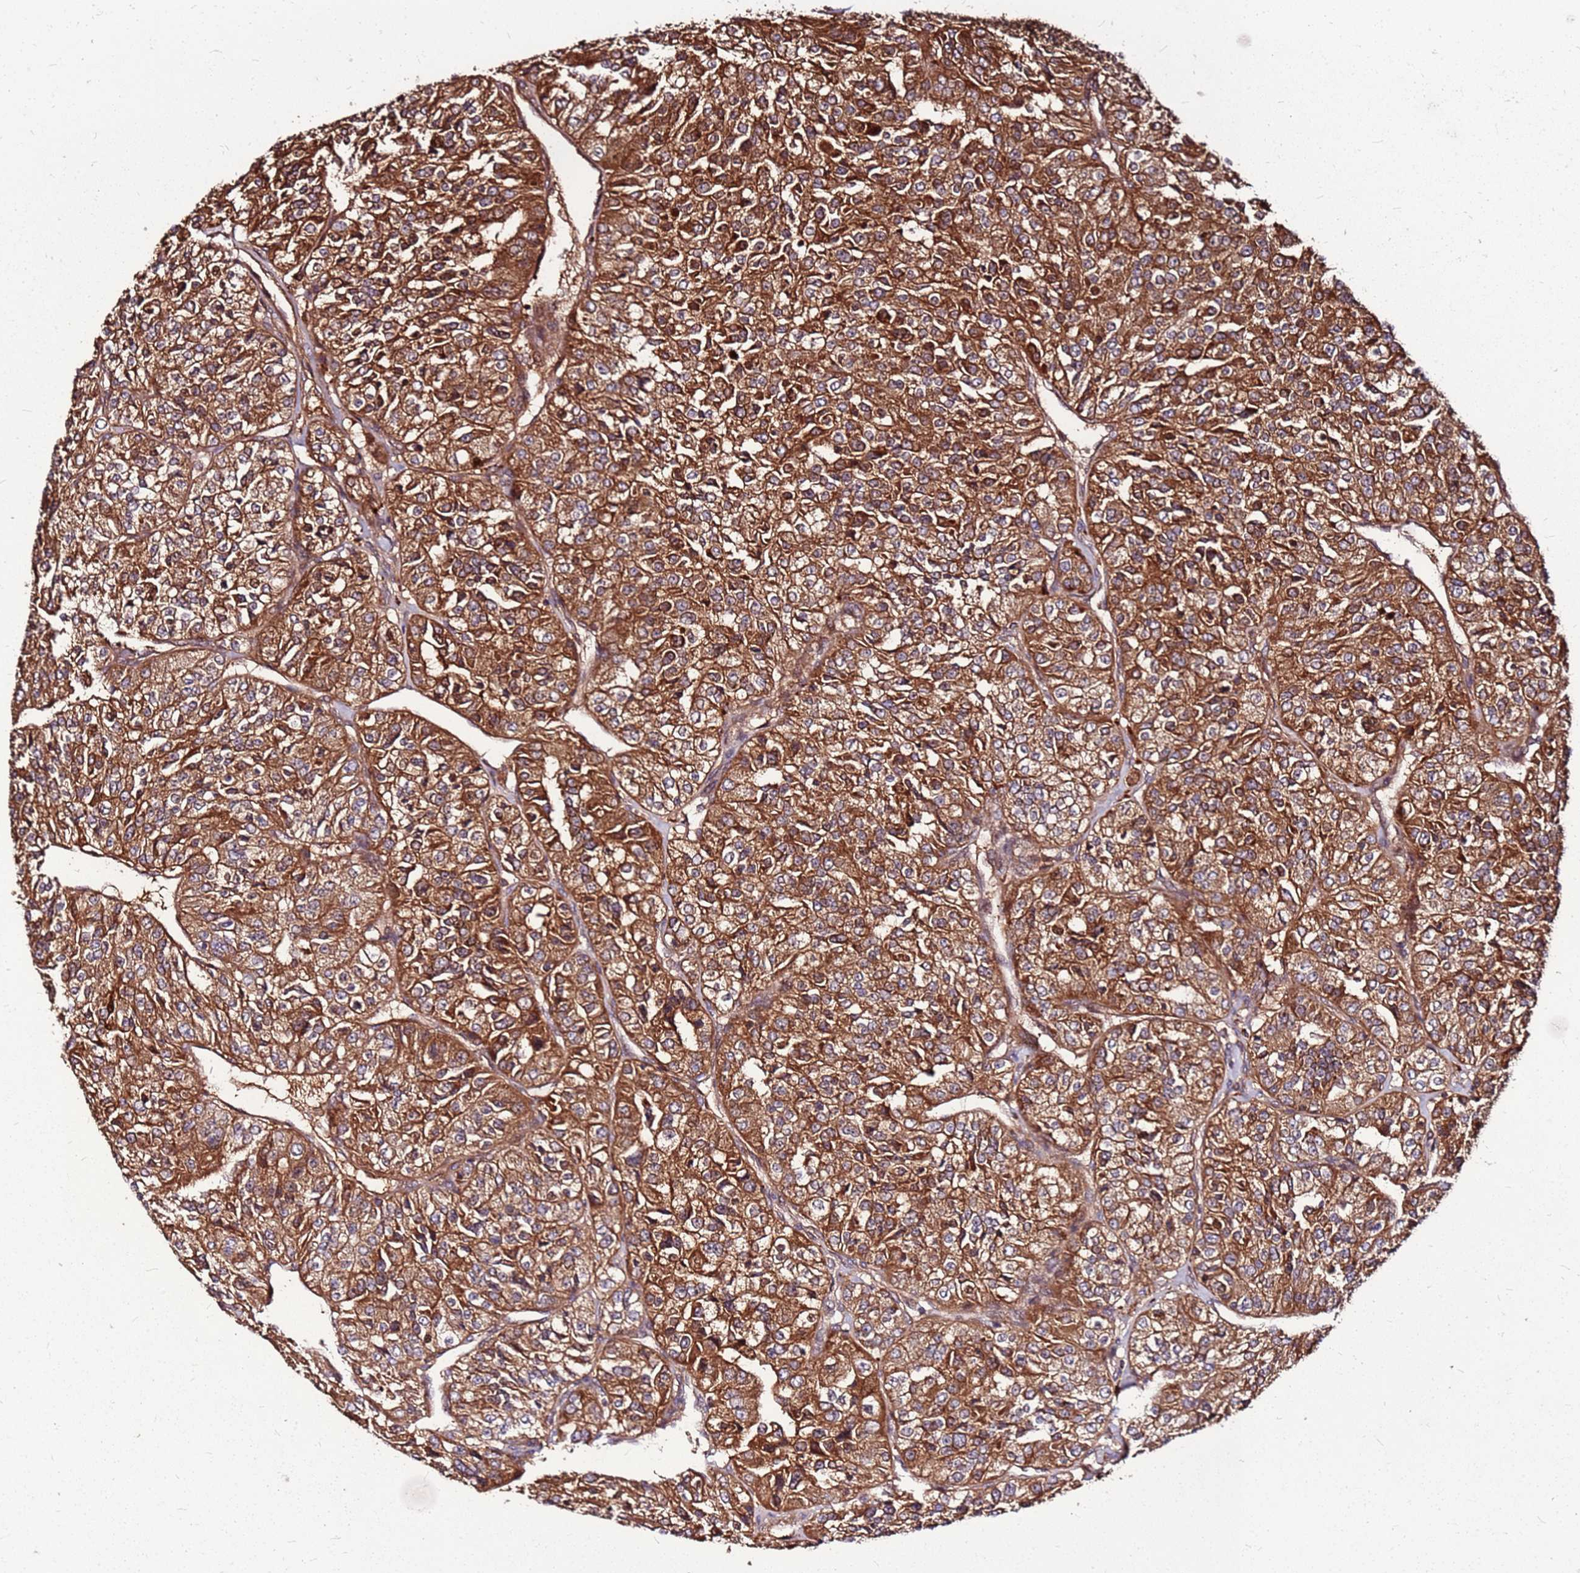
{"staining": {"intensity": "strong", "quantity": ">75%", "location": "cytoplasmic/membranous"}, "tissue": "renal cancer", "cell_type": "Tumor cells", "image_type": "cancer", "snomed": [{"axis": "morphology", "description": "Adenocarcinoma, NOS"}, {"axis": "topography", "description": "Kidney"}], "caption": "Adenocarcinoma (renal) stained with IHC reveals strong cytoplasmic/membranous expression in about >75% of tumor cells. (Stains: DAB in brown, nuclei in blue, Microscopy: brightfield microscopy at high magnification).", "gene": "LYPLAL1", "patient": {"sex": "female", "age": 63}}